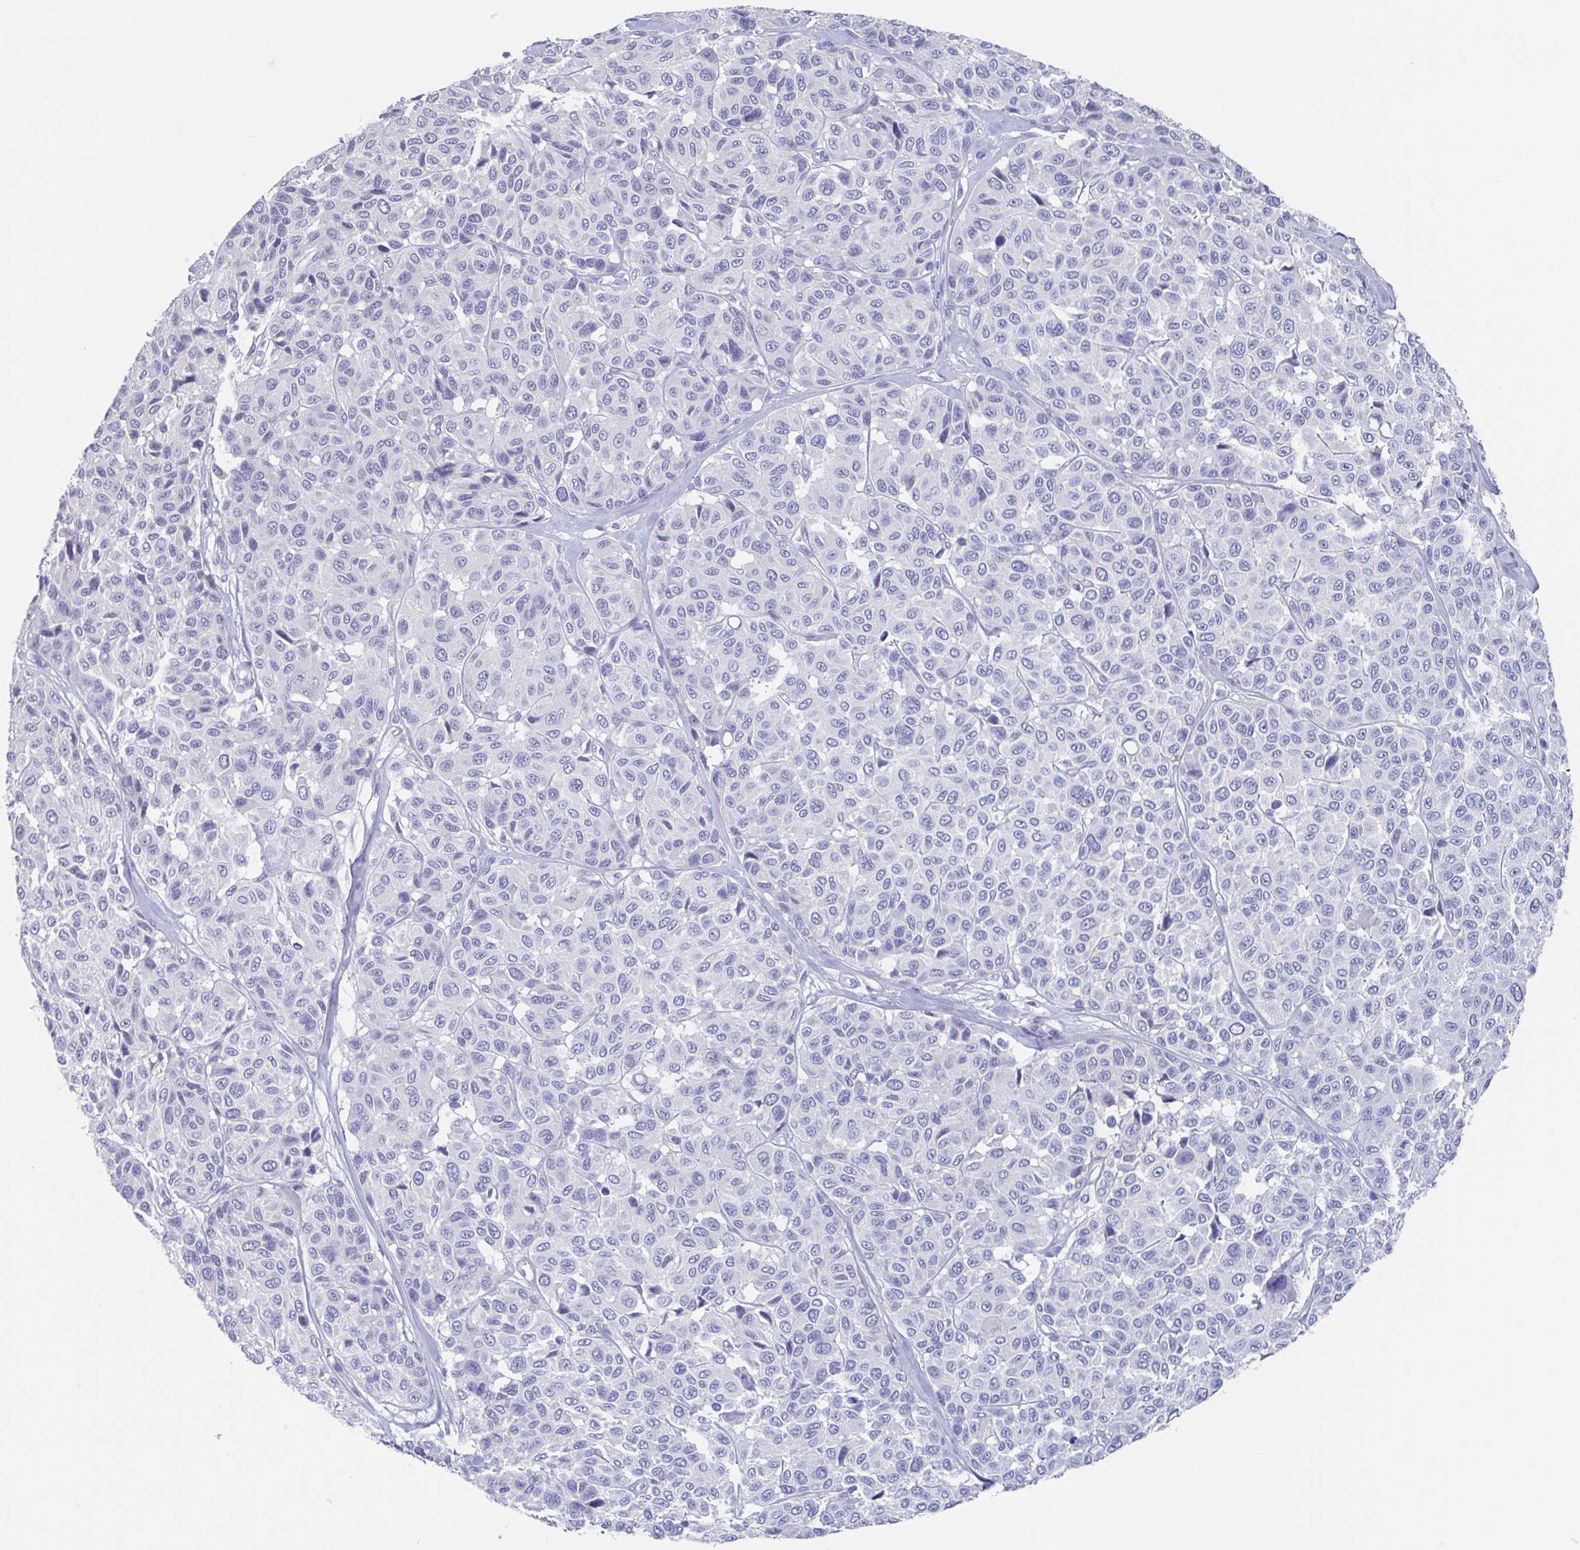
{"staining": {"intensity": "negative", "quantity": "none", "location": "none"}, "tissue": "melanoma", "cell_type": "Tumor cells", "image_type": "cancer", "snomed": [{"axis": "morphology", "description": "Malignant melanoma, NOS"}, {"axis": "topography", "description": "Skin"}], "caption": "High magnification brightfield microscopy of malignant melanoma stained with DAB (3,3'-diaminobenzidine) (brown) and counterstained with hematoxylin (blue): tumor cells show no significant staining.", "gene": "NOXRED1", "patient": {"sex": "female", "age": 66}}